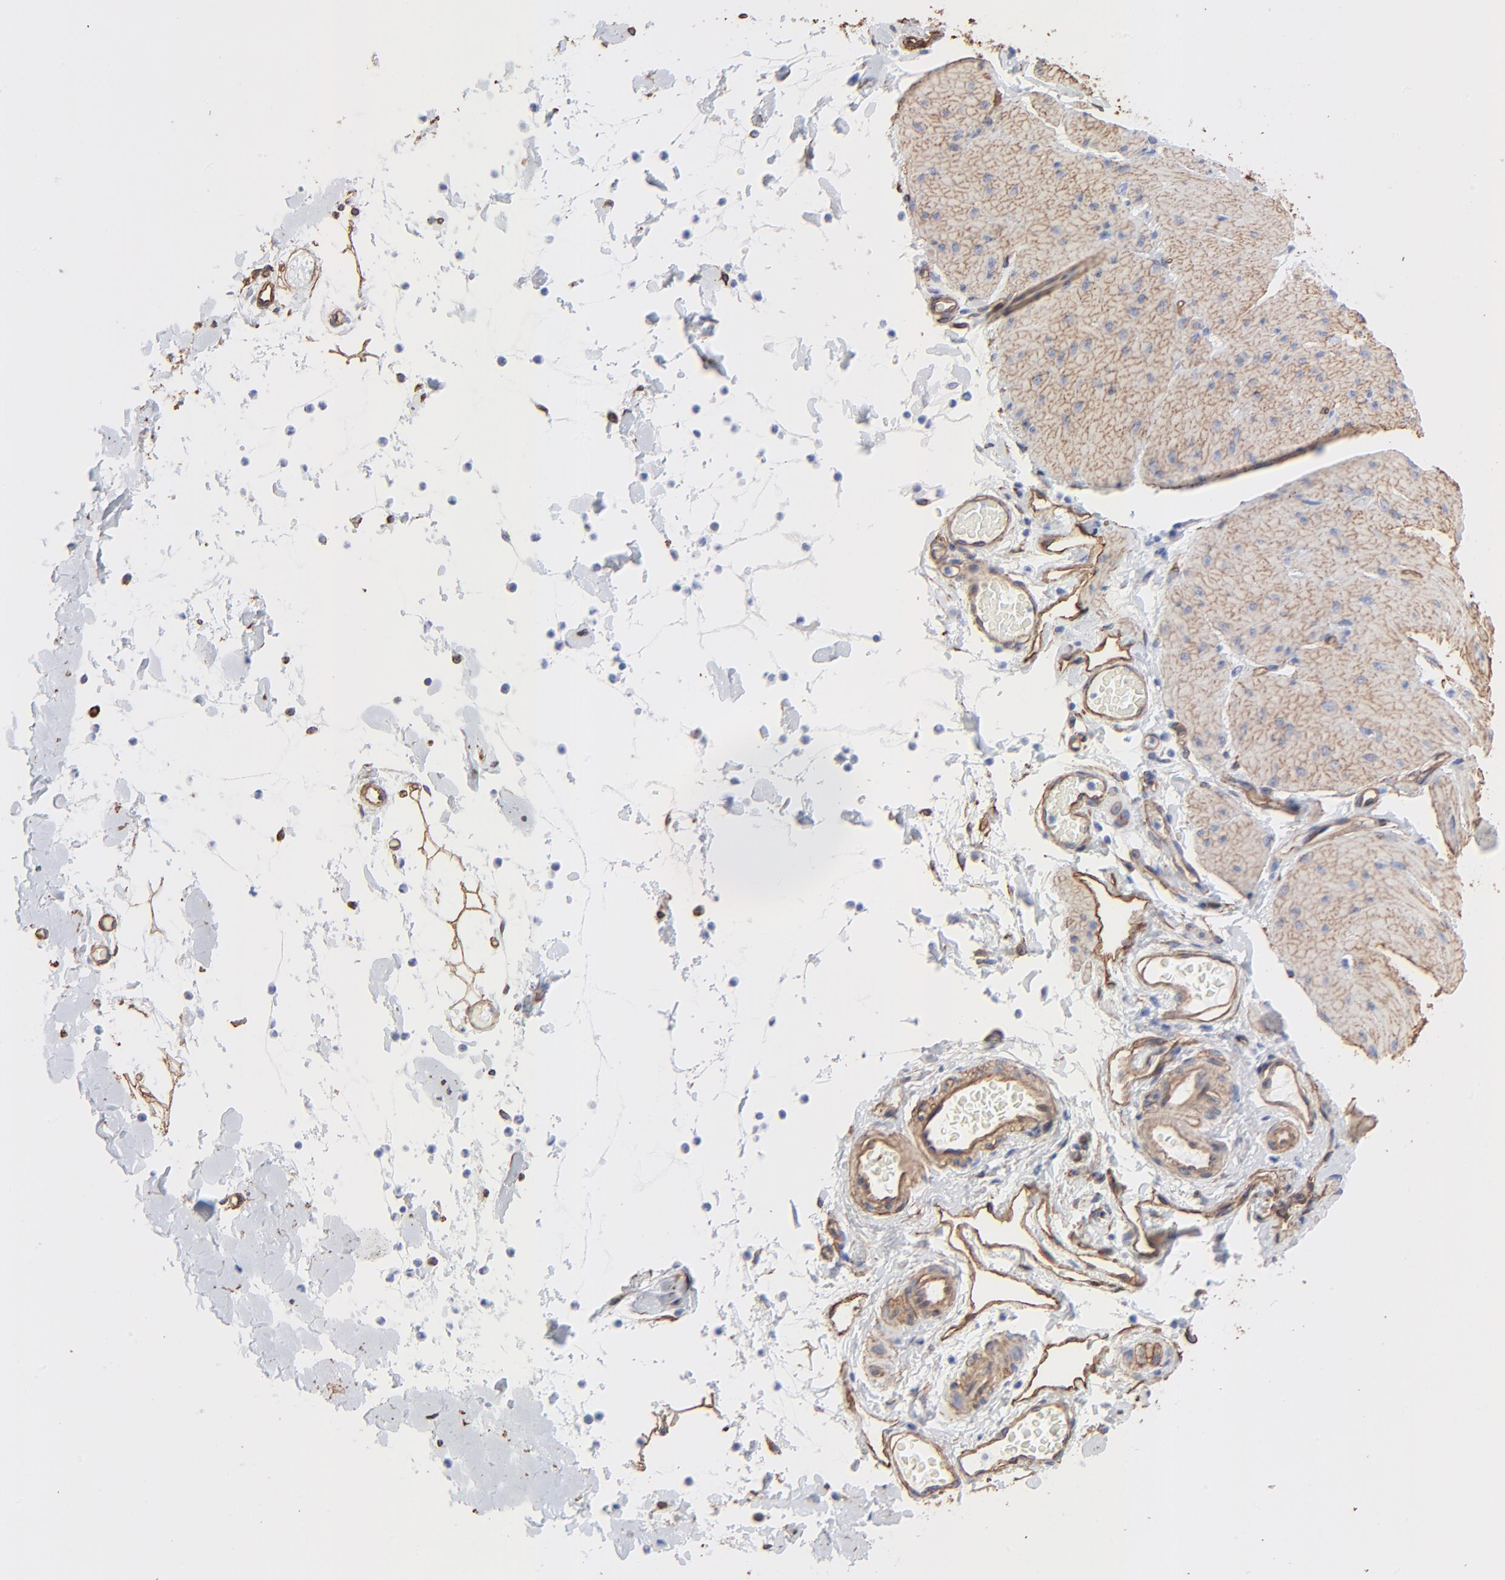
{"staining": {"intensity": "moderate", "quantity": ">75%", "location": "cytoplasmic/membranous"}, "tissue": "smooth muscle", "cell_type": "Smooth muscle cells", "image_type": "normal", "snomed": [{"axis": "morphology", "description": "Normal tissue, NOS"}, {"axis": "topography", "description": "Smooth muscle"}, {"axis": "topography", "description": "Colon"}], "caption": "Immunohistochemical staining of normal smooth muscle exhibits moderate cytoplasmic/membranous protein positivity in approximately >75% of smooth muscle cells.", "gene": "CAV1", "patient": {"sex": "male", "age": 67}}